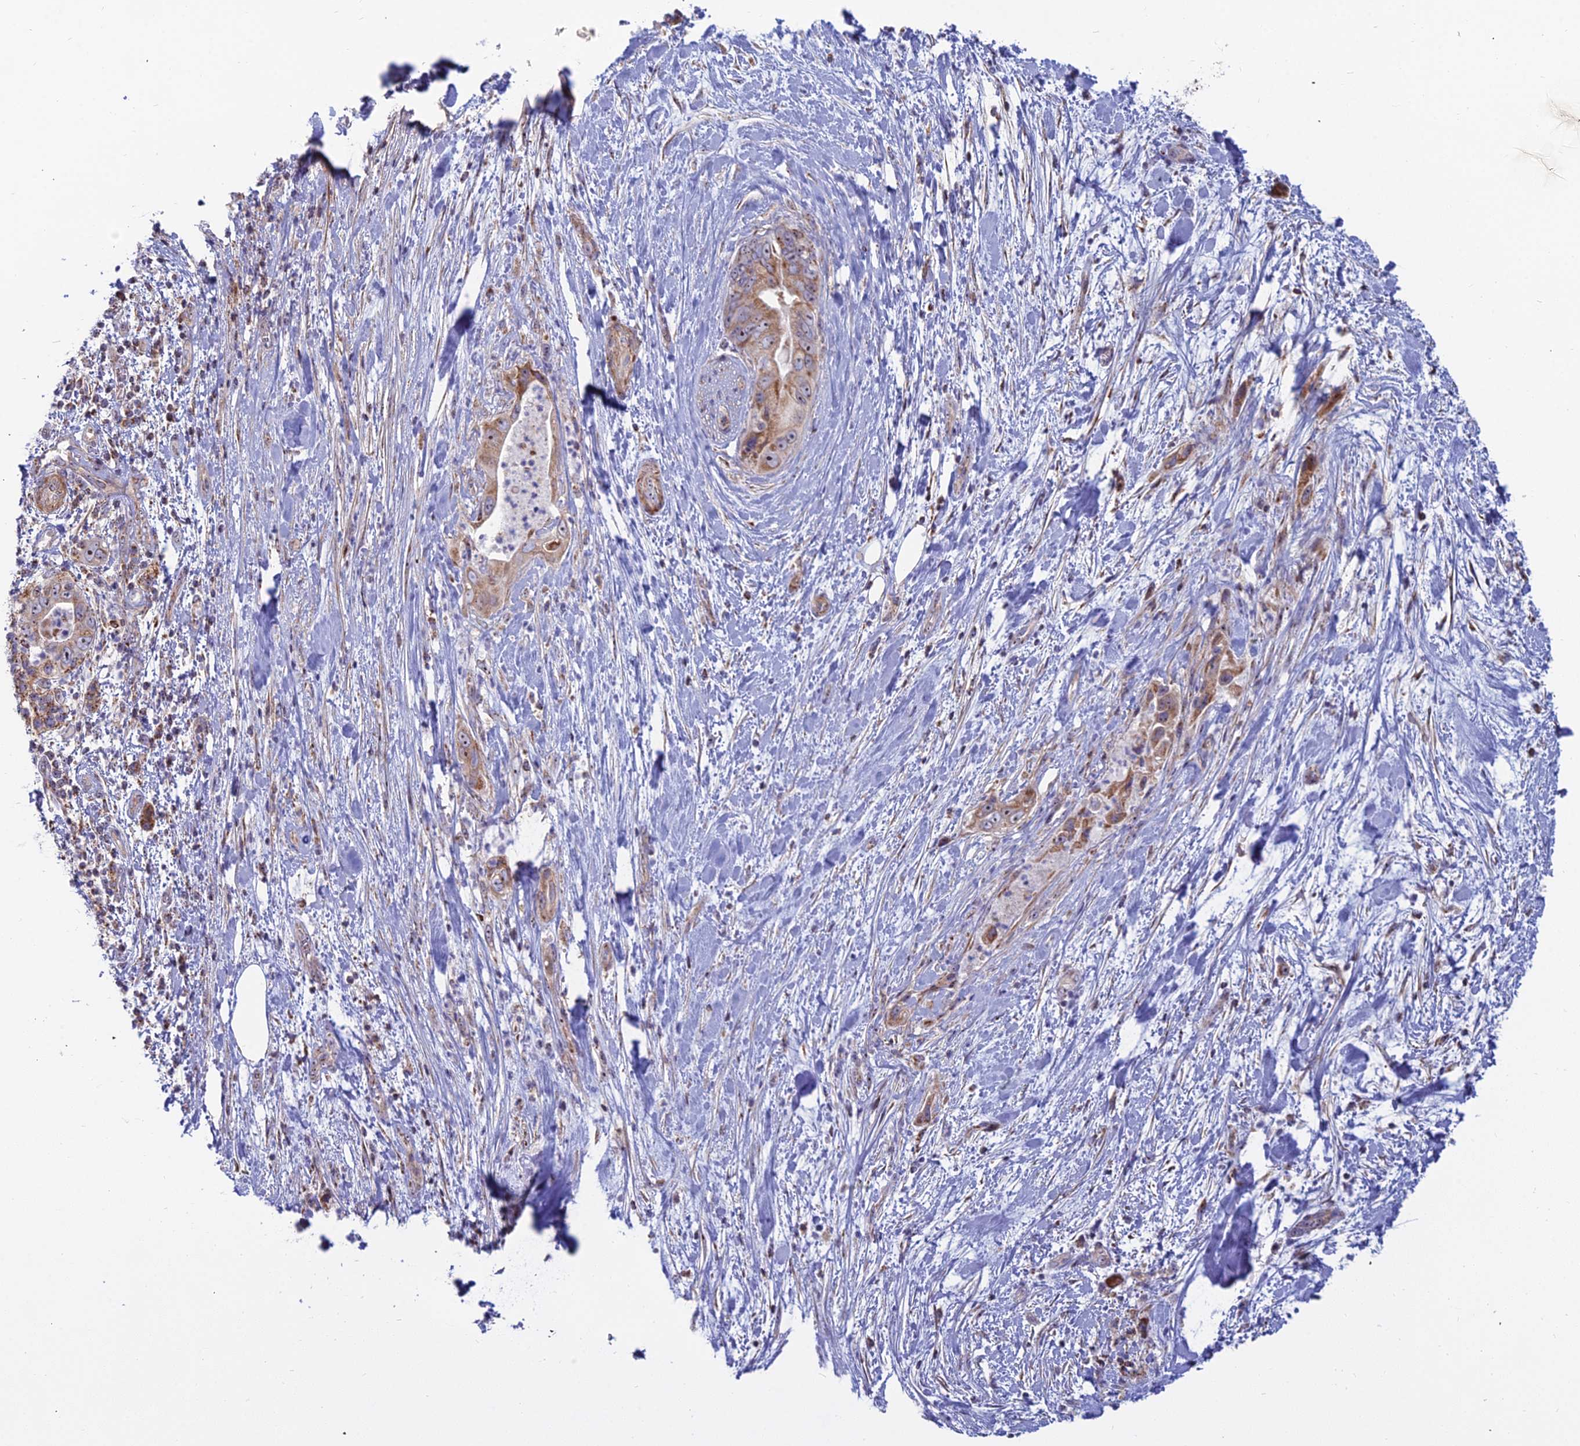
{"staining": {"intensity": "moderate", "quantity": ">75%", "location": "cytoplasmic/membranous"}, "tissue": "pancreatic cancer", "cell_type": "Tumor cells", "image_type": "cancer", "snomed": [{"axis": "morphology", "description": "Adenocarcinoma, NOS"}, {"axis": "topography", "description": "Pancreas"}], "caption": "Immunohistochemical staining of human adenocarcinoma (pancreatic) demonstrates medium levels of moderate cytoplasmic/membranous protein staining in approximately >75% of tumor cells.", "gene": "SLC35F4", "patient": {"sex": "female", "age": 78}}